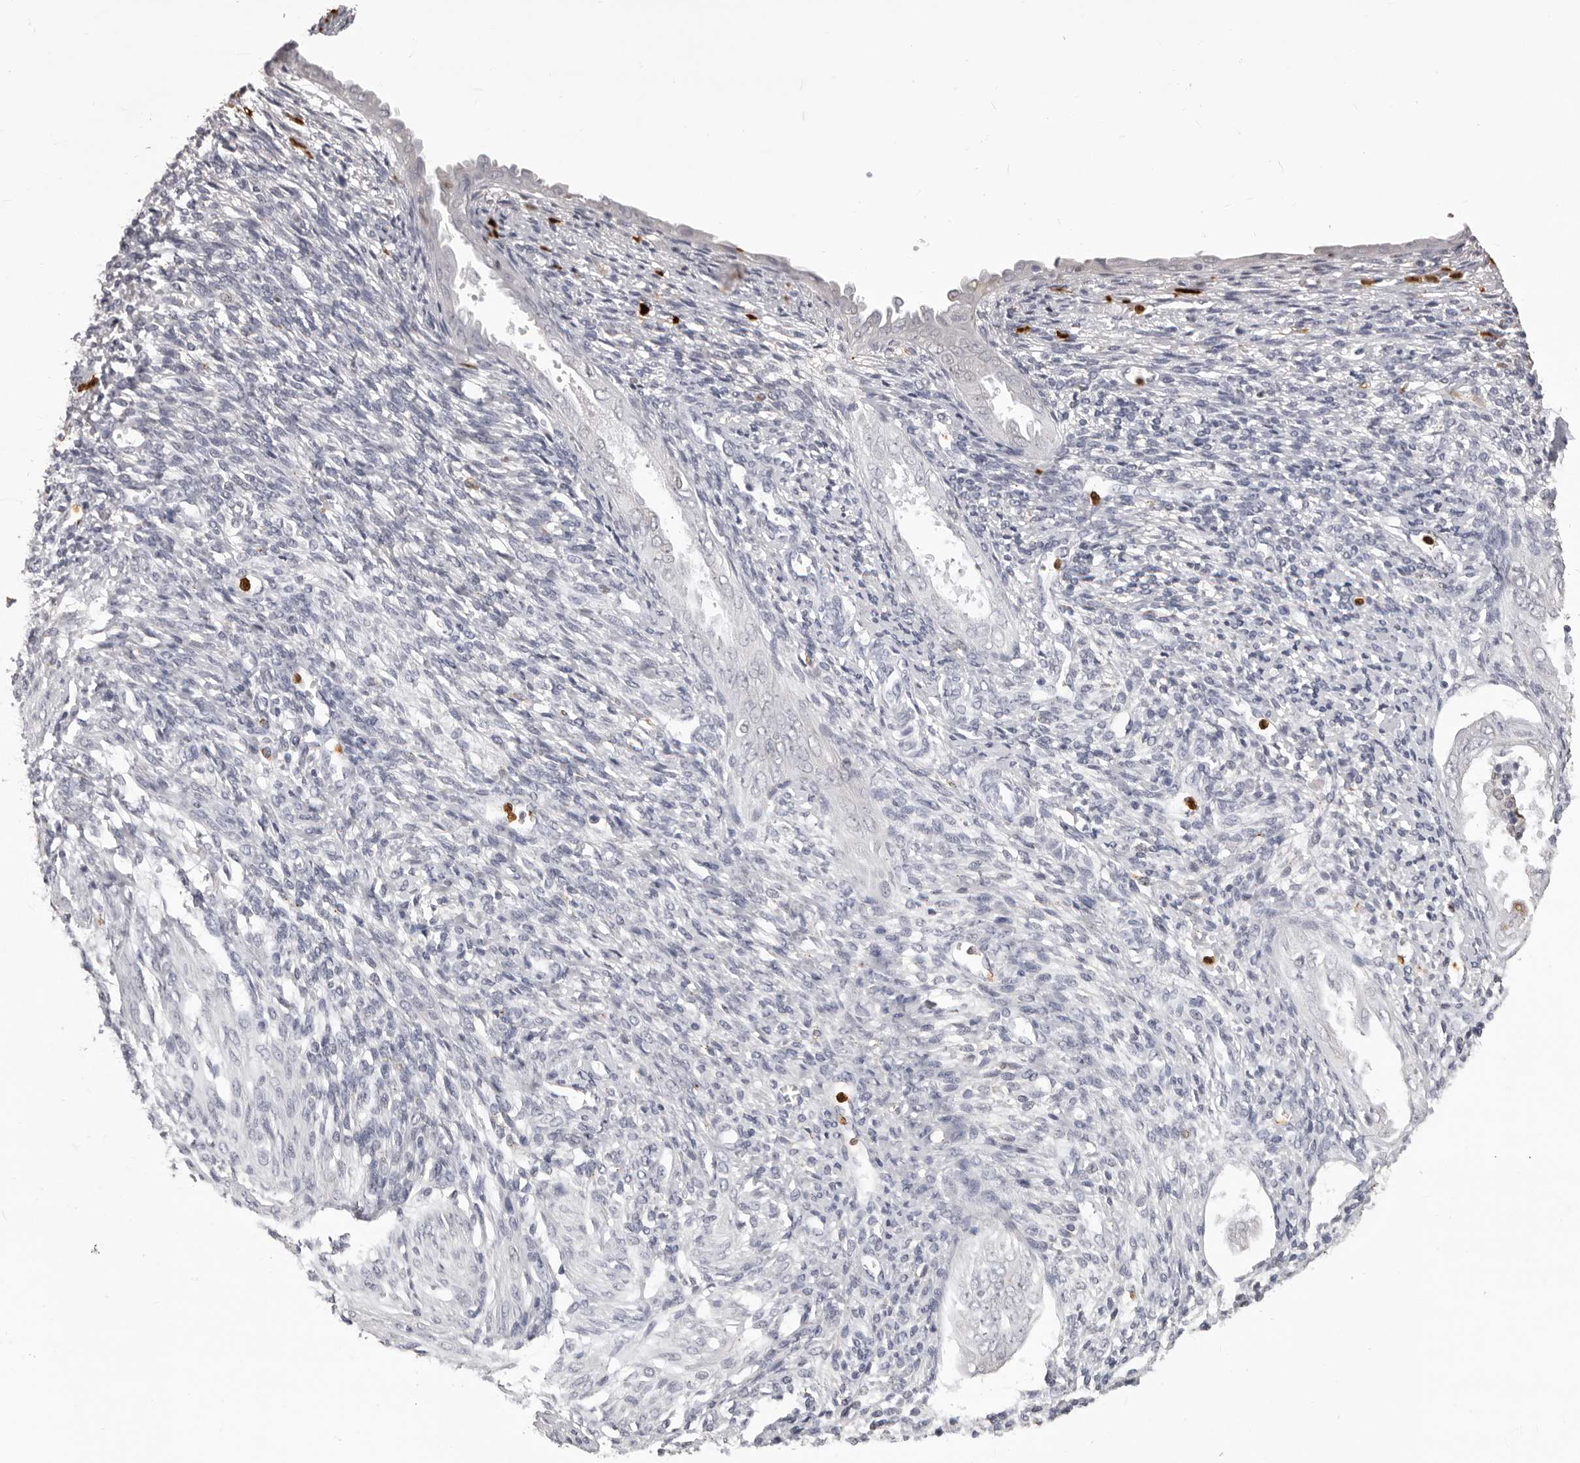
{"staining": {"intensity": "negative", "quantity": "none", "location": "none"}, "tissue": "endometrium", "cell_type": "Cells in endometrial stroma", "image_type": "normal", "snomed": [{"axis": "morphology", "description": "Normal tissue, NOS"}, {"axis": "topography", "description": "Endometrium"}], "caption": "Human endometrium stained for a protein using immunohistochemistry (IHC) displays no positivity in cells in endometrial stroma.", "gene": "IL31", "patient": {"sex": "female", "age": 66}}